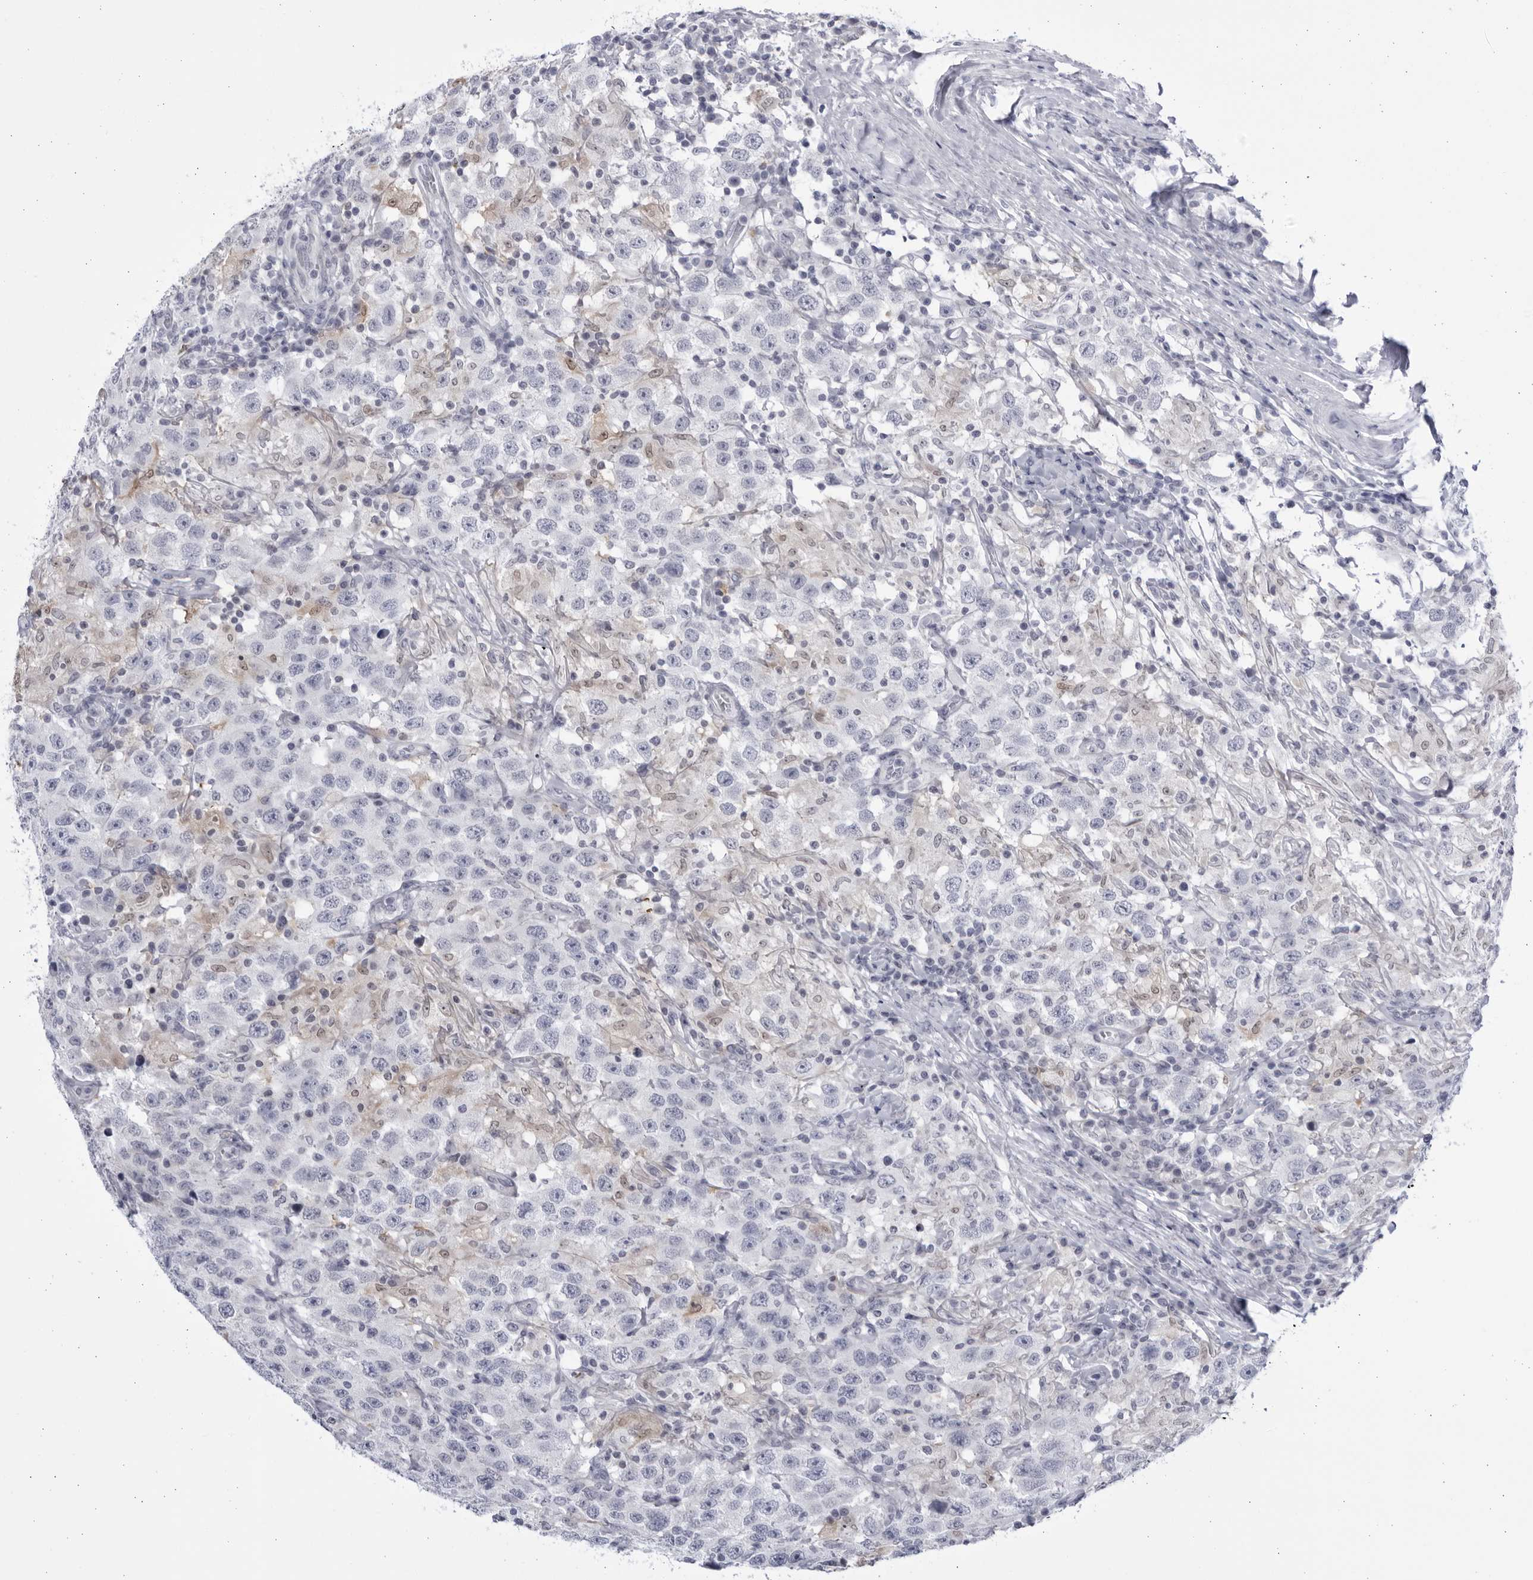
{"staining": {"intensity": "negative", "quantity": "none", "location": "none"}, "tissue": "testis cancer", "cell_type": "Tumor cells", "image_type": "cancer", "snomed": [{"axis": "morphology", "description": "Seminoma, NOS"}, {"axis": "topography", "description": "Testis"}], "caption": "An IHC photomicrograph of testis cancer is shown. There is no staining in tumor cells of testis cancer.", "gene": "CCDC181", "patient": {"sex": "male", "age": 41}}